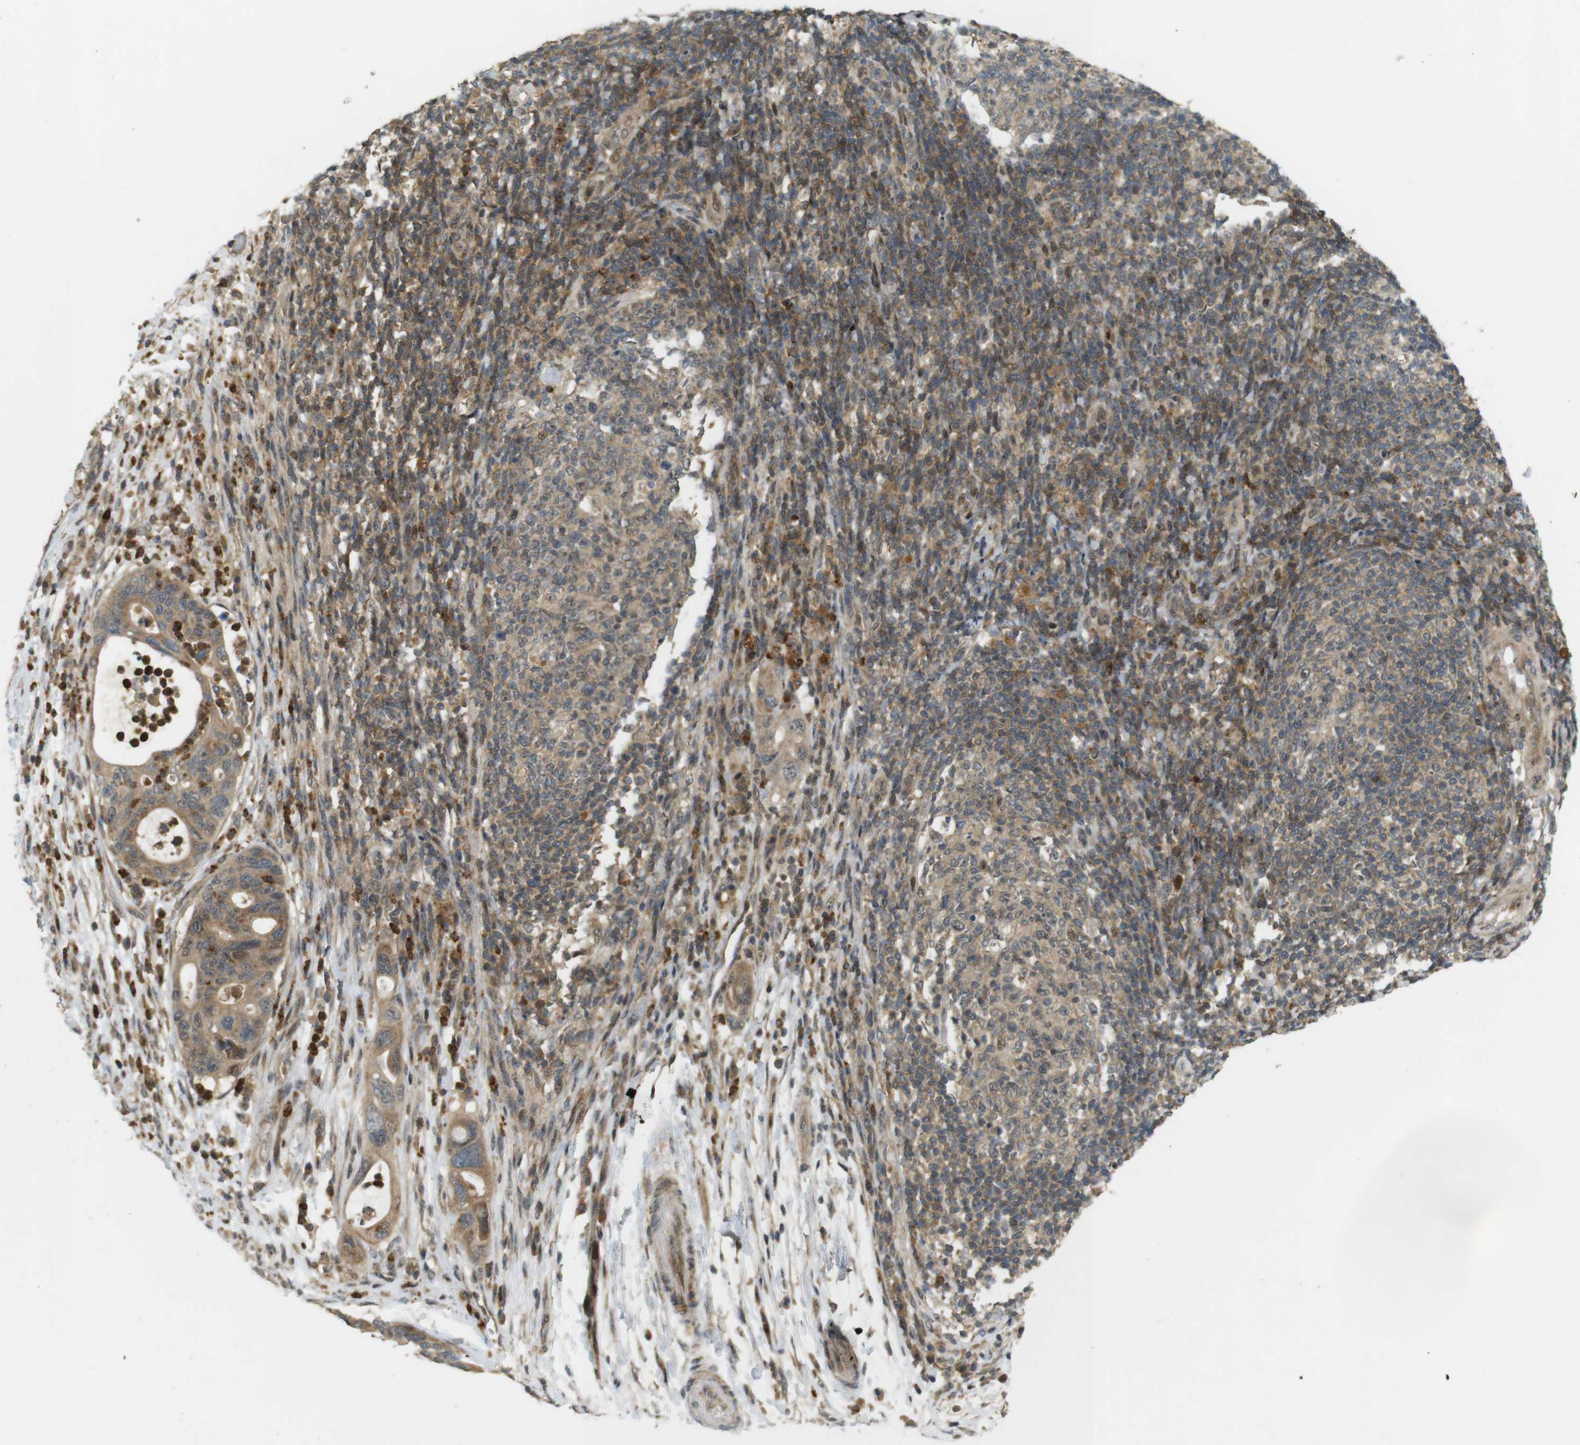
{"staining": {"intensity": "moderate", "quantity": ">75%", "location": "cytoplasmic/membranous,nuclear"}, "tissue": "pancreatic cancer", "cell_type": "Tumor cells", "image_type": "cancer", "snomed": [{"axis": "morphology", "description": "Adenocarcinoma, NOS"}, {"axis": "topography", "description": "Pancreas"}], "caption": "Tumor cells reveal medium levels of moderate cytoplasmic/membranous and nuclear staining in approximately >75% of cells in human adenocarcinoma (pancreatic).", "gene": "TMX3", "patient": {"sex": "female", "age": 71}}